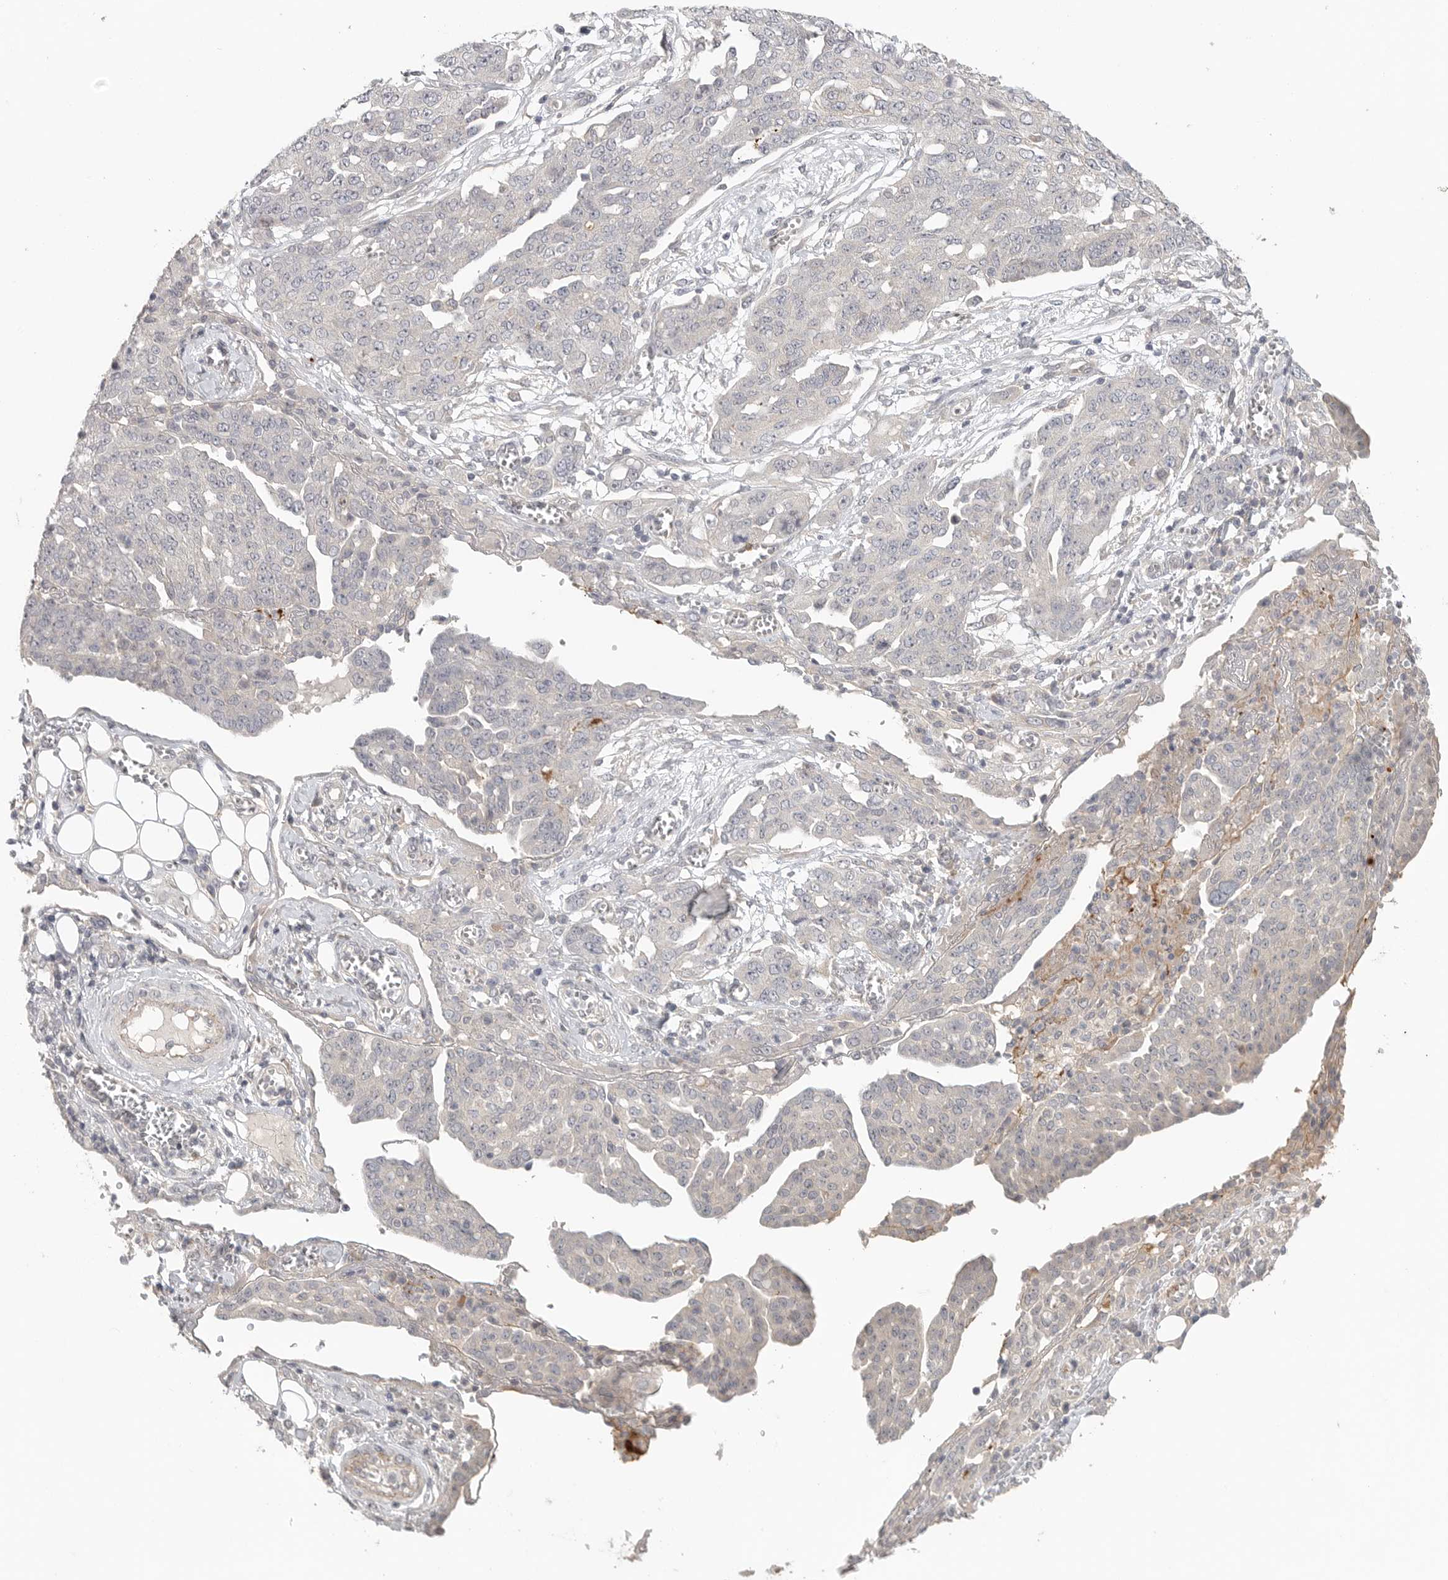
{"staining": {"intensity": "negative", "quantity": "none", "location": "none"}, "tissue": "ovarian cancer", "cell_type": "Tumor cells", "image_type": "cancer", "snomed": [{"axis": "morphology", "description": "Cystadenocarcinoma, serous, NOS"}, {"axis": "topography", "description": "Soft tissue"}, {"axis": "topography", "description": "Ovary"}], "caption": "Tumor cells show no significant protein positivity in ovarian cancer (serous cystadenocarcinoma).", "gene": "HDAC6", "patient": {"sex": "female", "age": 57}}